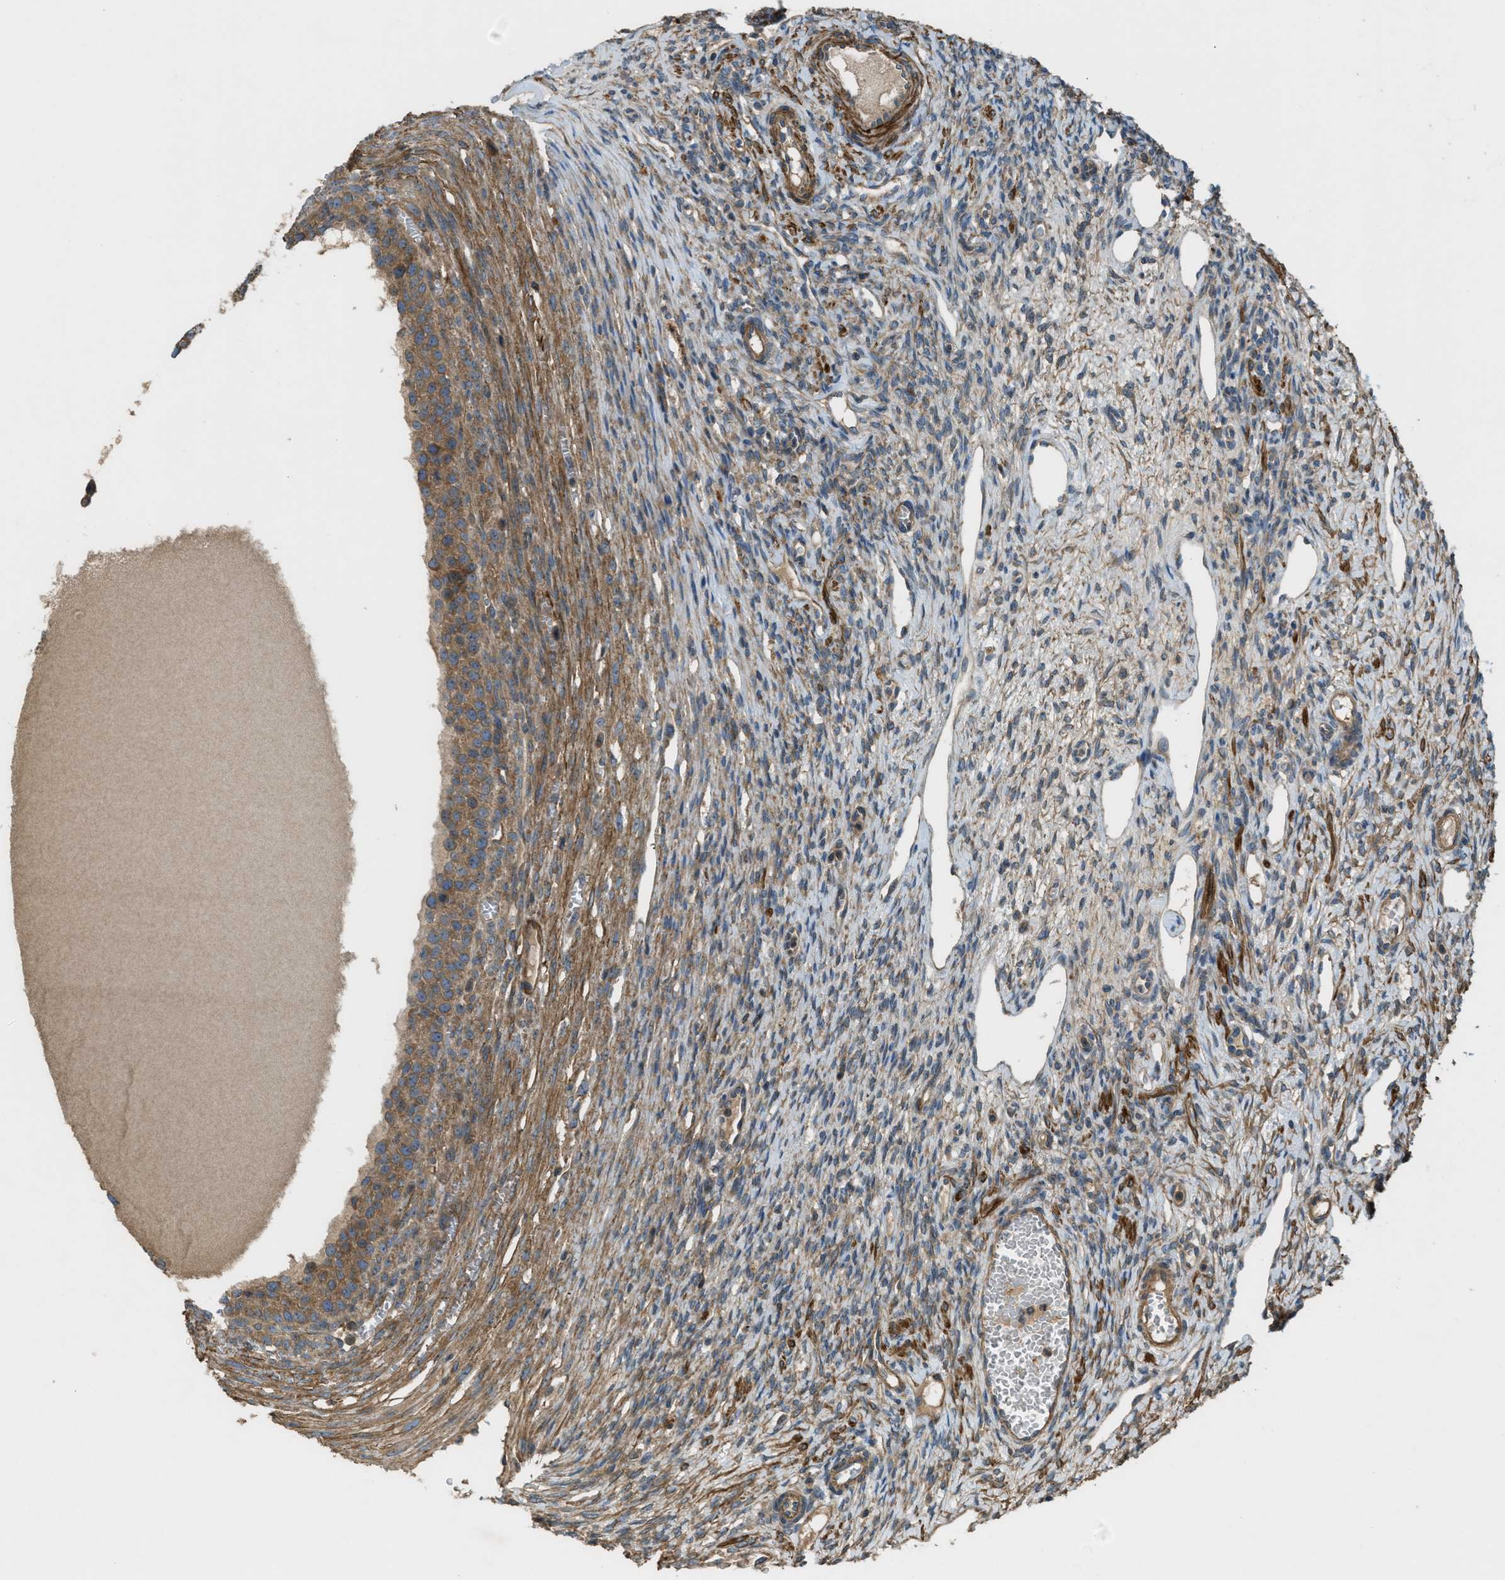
{"staining": {"intensity": "moderate", "quantity": ">75%", "location": "cytoplasmic/membranous"}, "tissue": "ovary", "cell_type": "Follicle cells", "image_type": "normal", "snomed": [{"axis": "morphology", "description": "Normal tissue, NOS"}, {"axis": "topography", "description": "Ovary"}], "caption": "Unremarkable ovary was stained to show a protein in brown. There is medium levels of moderate cytoplasmic/membranous positivity in approximately >75% of follicle cells. Using DAB (3,3'-diaminobenzidine) (brown) and hematoxylin (blue) stains, captured at high magnification using brightfield microscopy.", "gene": "VEZT", "patient": {"sex": "female", "age": 33}}